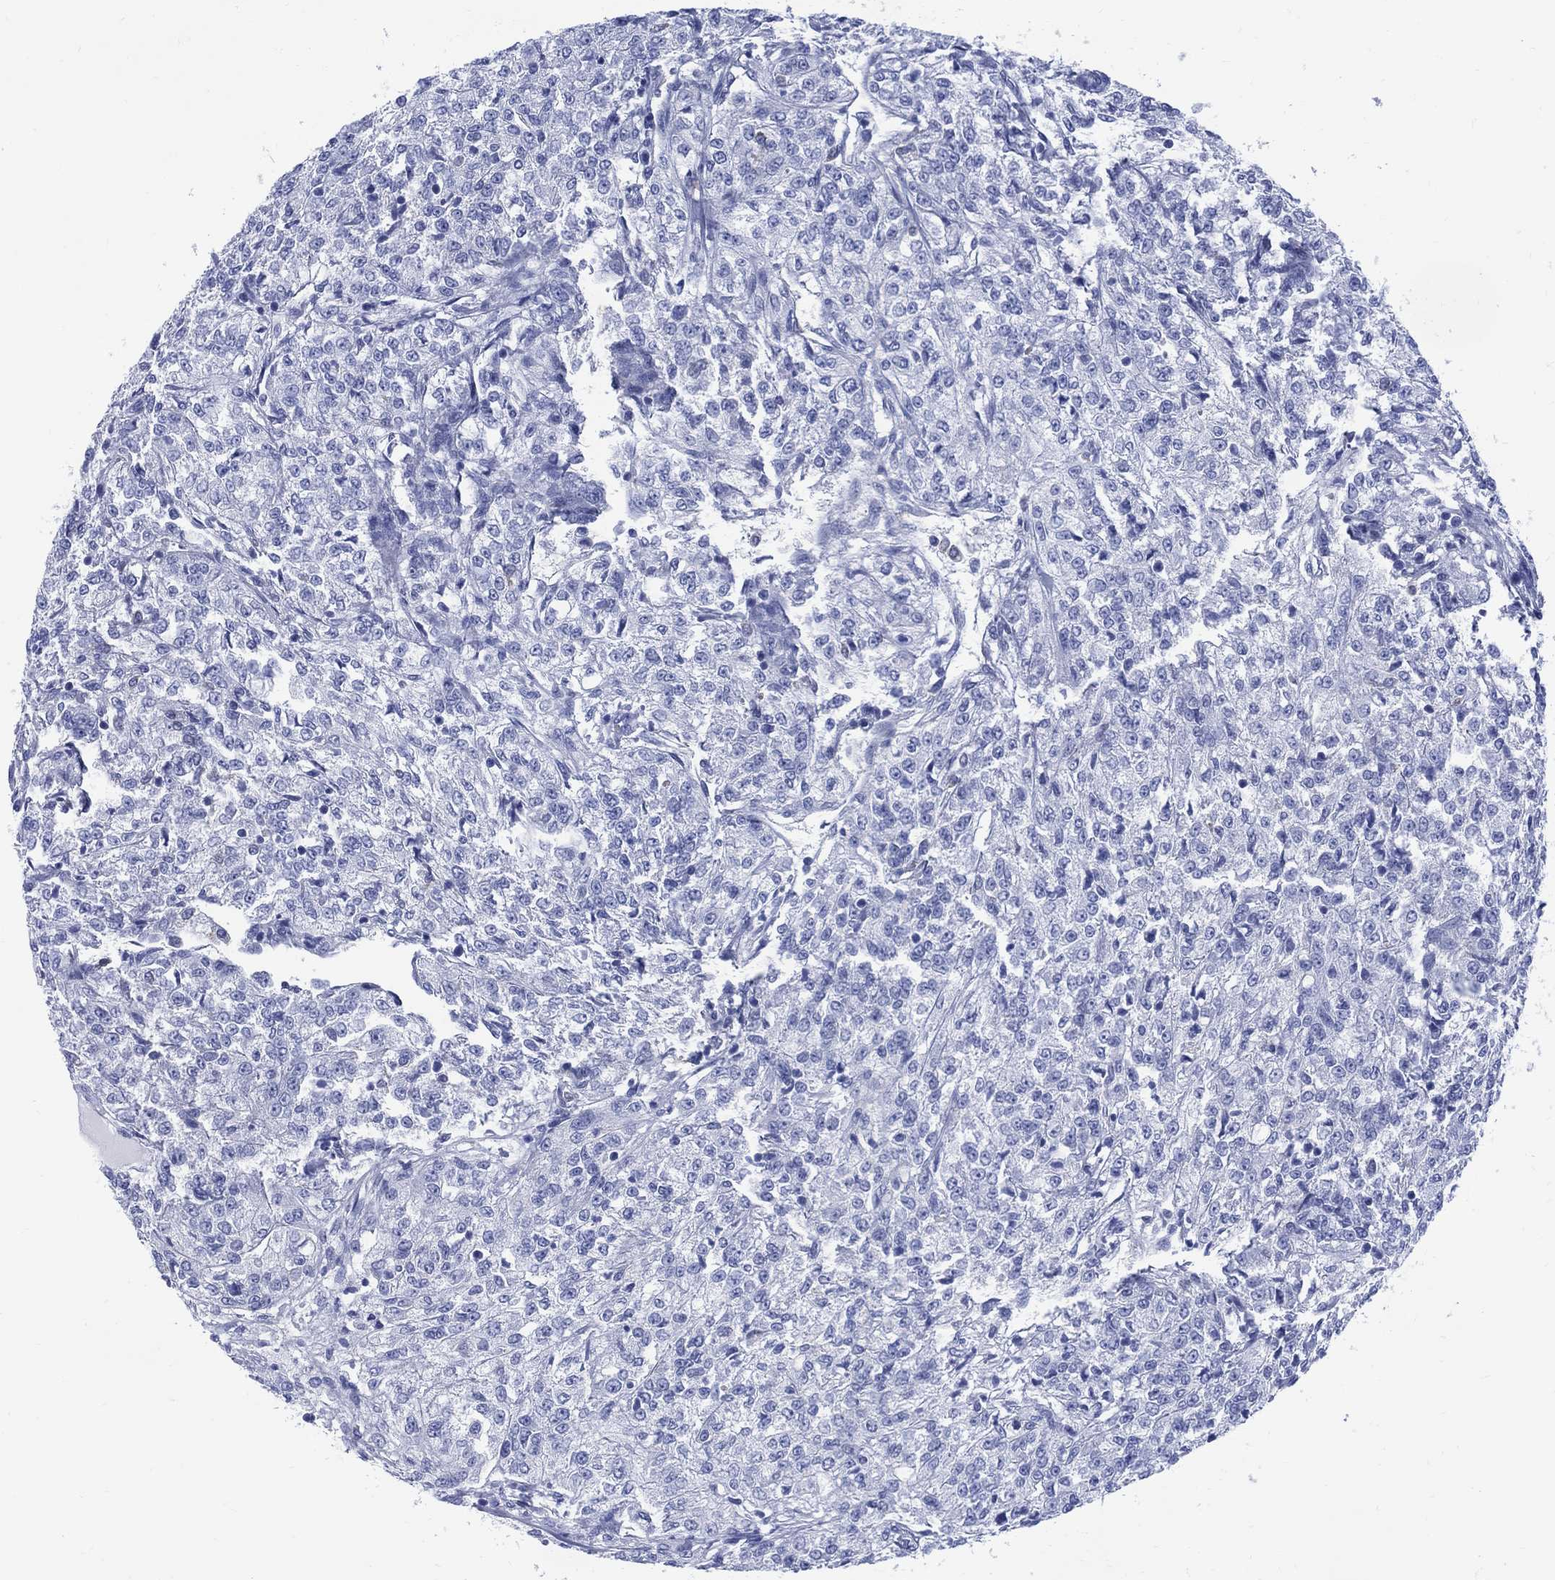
{"staining": {"intensity": "negative", "quantity": "none", "location": "none"}, "tissue": "renal cancer", "cell_type": "Tumor cells", "image_type": "cancer", "snomed": [{"axis": "morphology", "description": "Adenocarcinoma, NOS"}, {"axis": "topography", "description": "Kidney"}], "caption": "Immunohistochemical staining of human adenocarcinoma (renal) demonstrates no significant positivity in tumor cells.", "gene": "DDI1", "patient": {"sex": "female", "age": 63}}